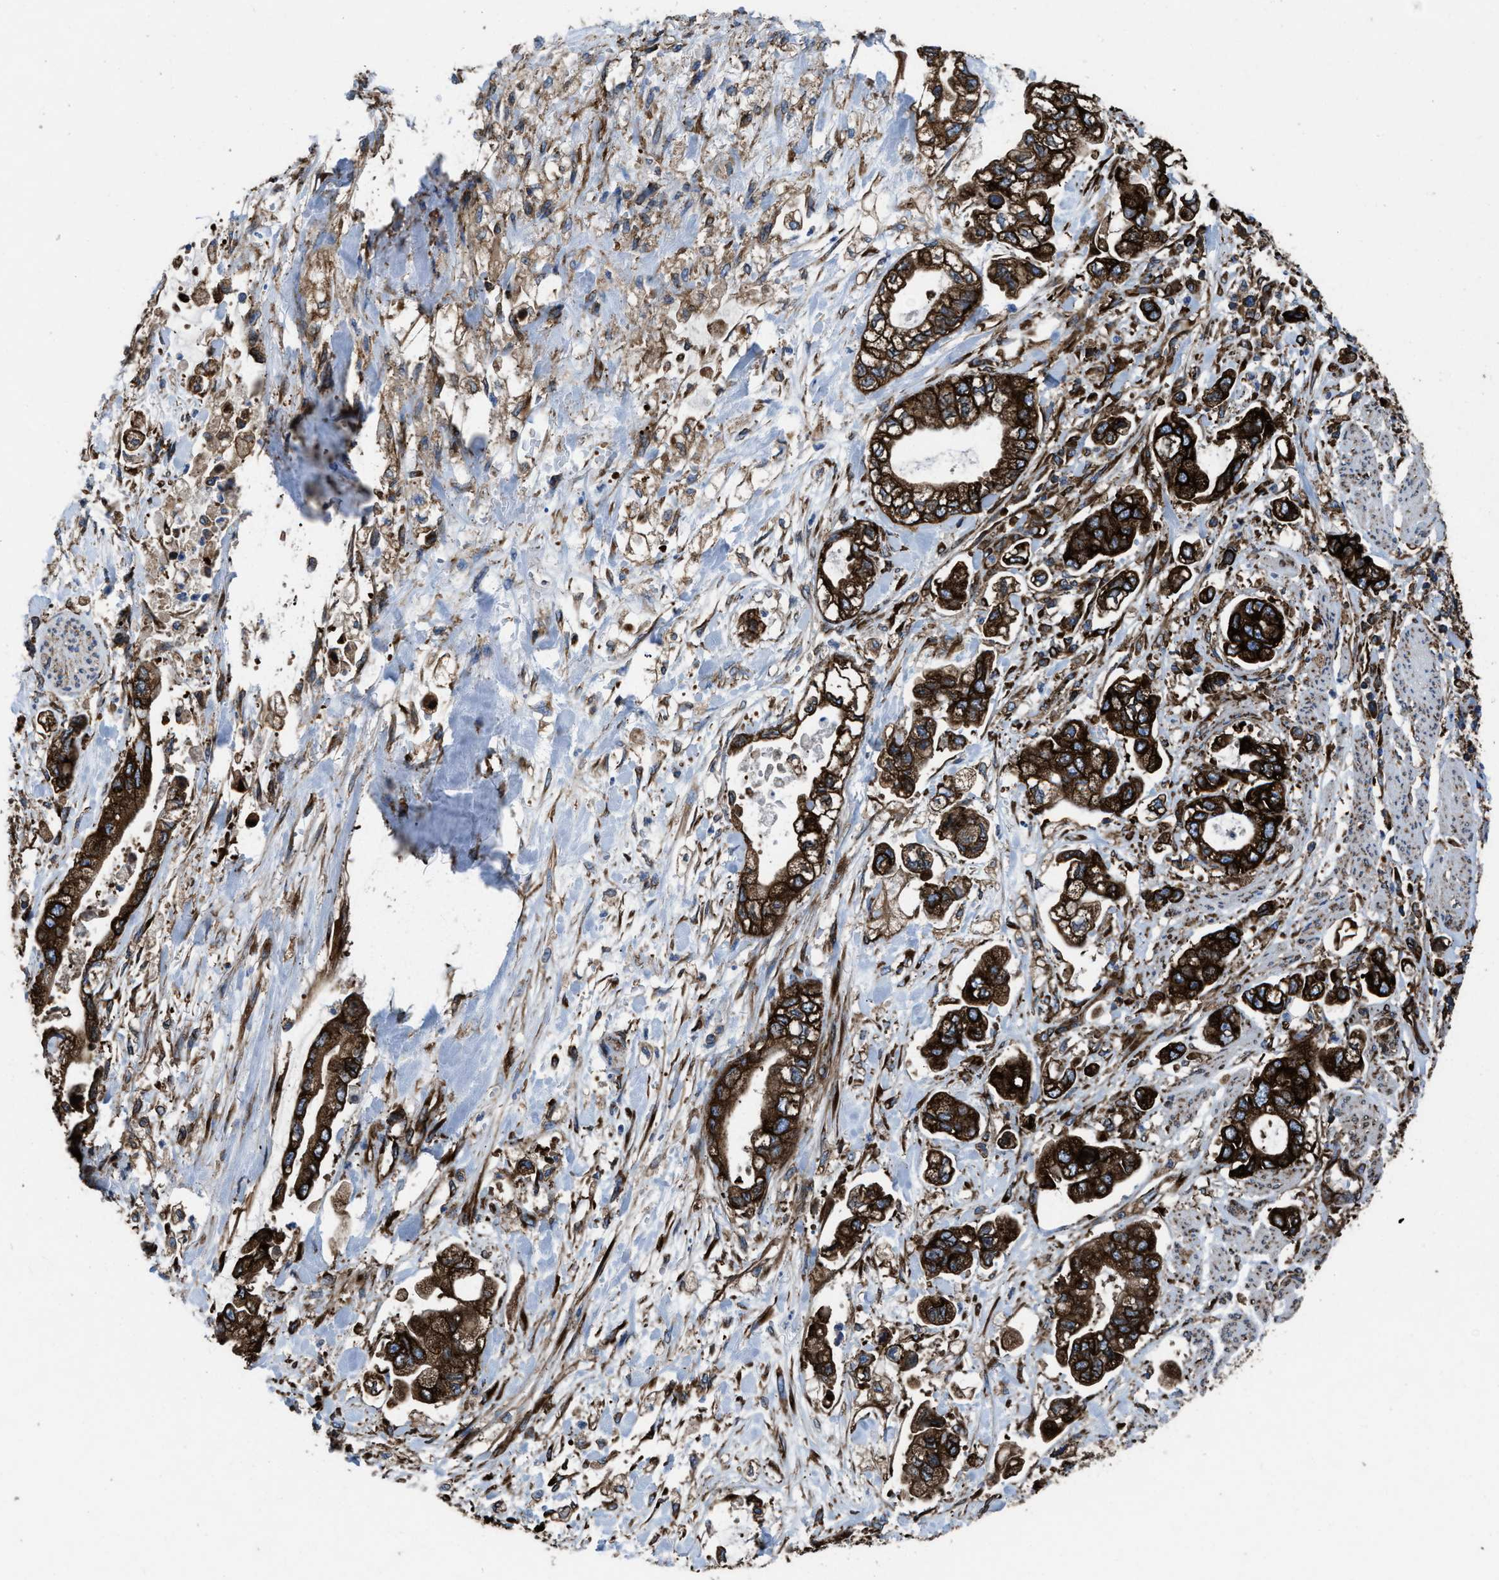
{"staining": {"intensity": "strong", "quantity": ">75%", "location": "cytoplasmic/membranous"}, "tissue": "stomach cancer", "cell_type": "Tumor cells", "image_type": "cancer", "snomed": [{"axis": "morphology", "description": "Normal tissue, NOS"}, {"axis": "morphology", "description": "Adenocarcinoma, NOS"}, {"axis": "topography", "description": "Stomach"}], "caption": "IHC photomicrograph of human adenocarcinoma (stomach) stained for a protein (brown), which demonstrates high levels of strong cytoplasmic/membranous positivity in about >75% of tumor cells.", "gene": "CAPRIN1", "patient": {"sex": "male", "age": 62}}